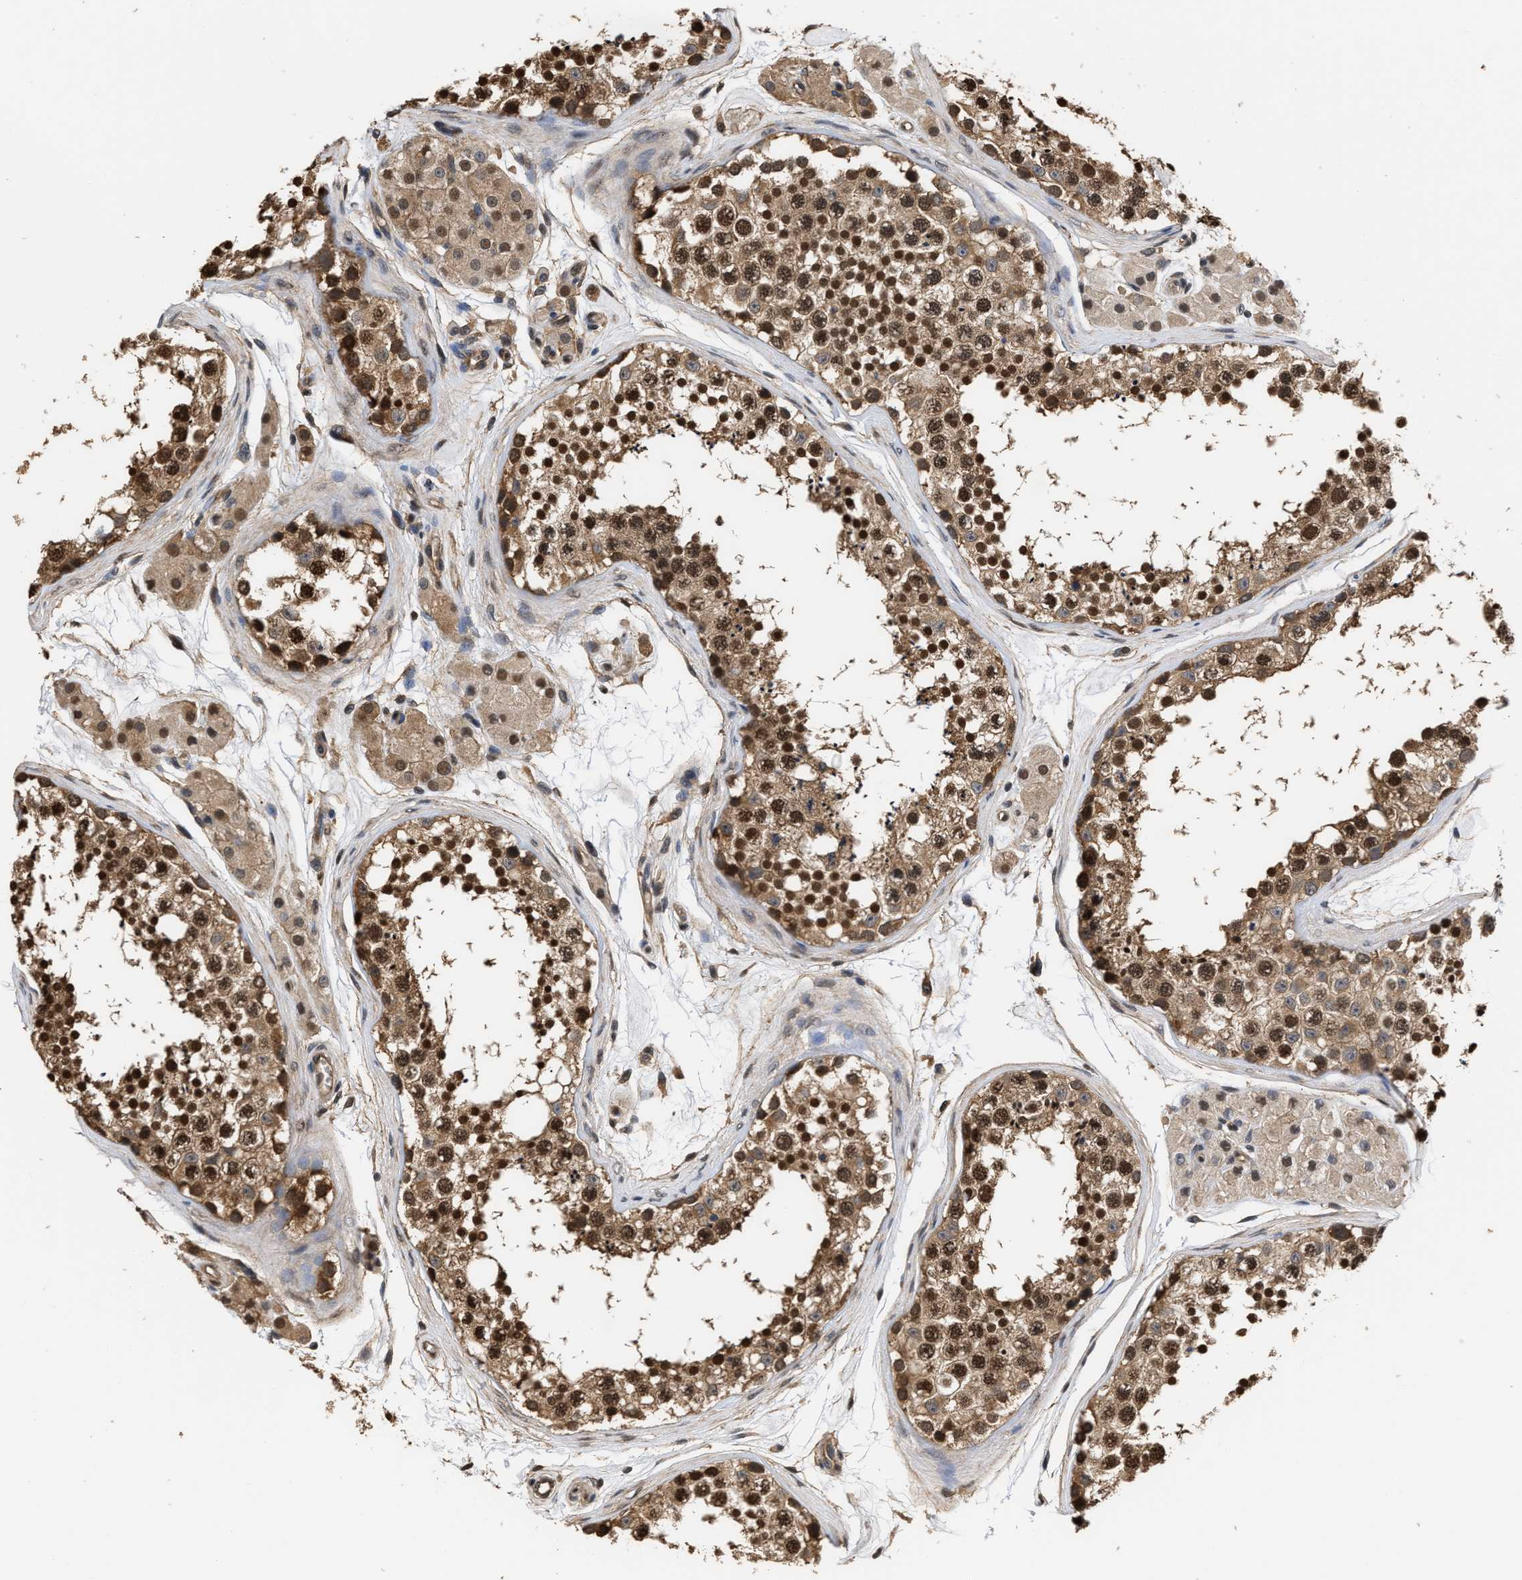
{"staining": {"intensity": "strong", "quantity": ">75%", "location": "cytoplasmic/membranous,nuclear"}, "tissue": "testis", "cell_type": "Cells in seminiferous ducts", "image_type": "normal", "snomed": [{"axis": "morphology", "description": "Normal tissue, NOS"}, {"axis": "topography", "description": "Testis"}], "caption": "A high amount of strong cytoplasmic/membranous,nuclear expression is appreciated in approximately >75% of cells in seminiferous ducts in normal testis. (DAB (3,3'-diaminobenzidine) IHC with brightfield microscopy, high magnification).", "gene": "SCAI", "patient": {"sex": "male", "age": 56}}